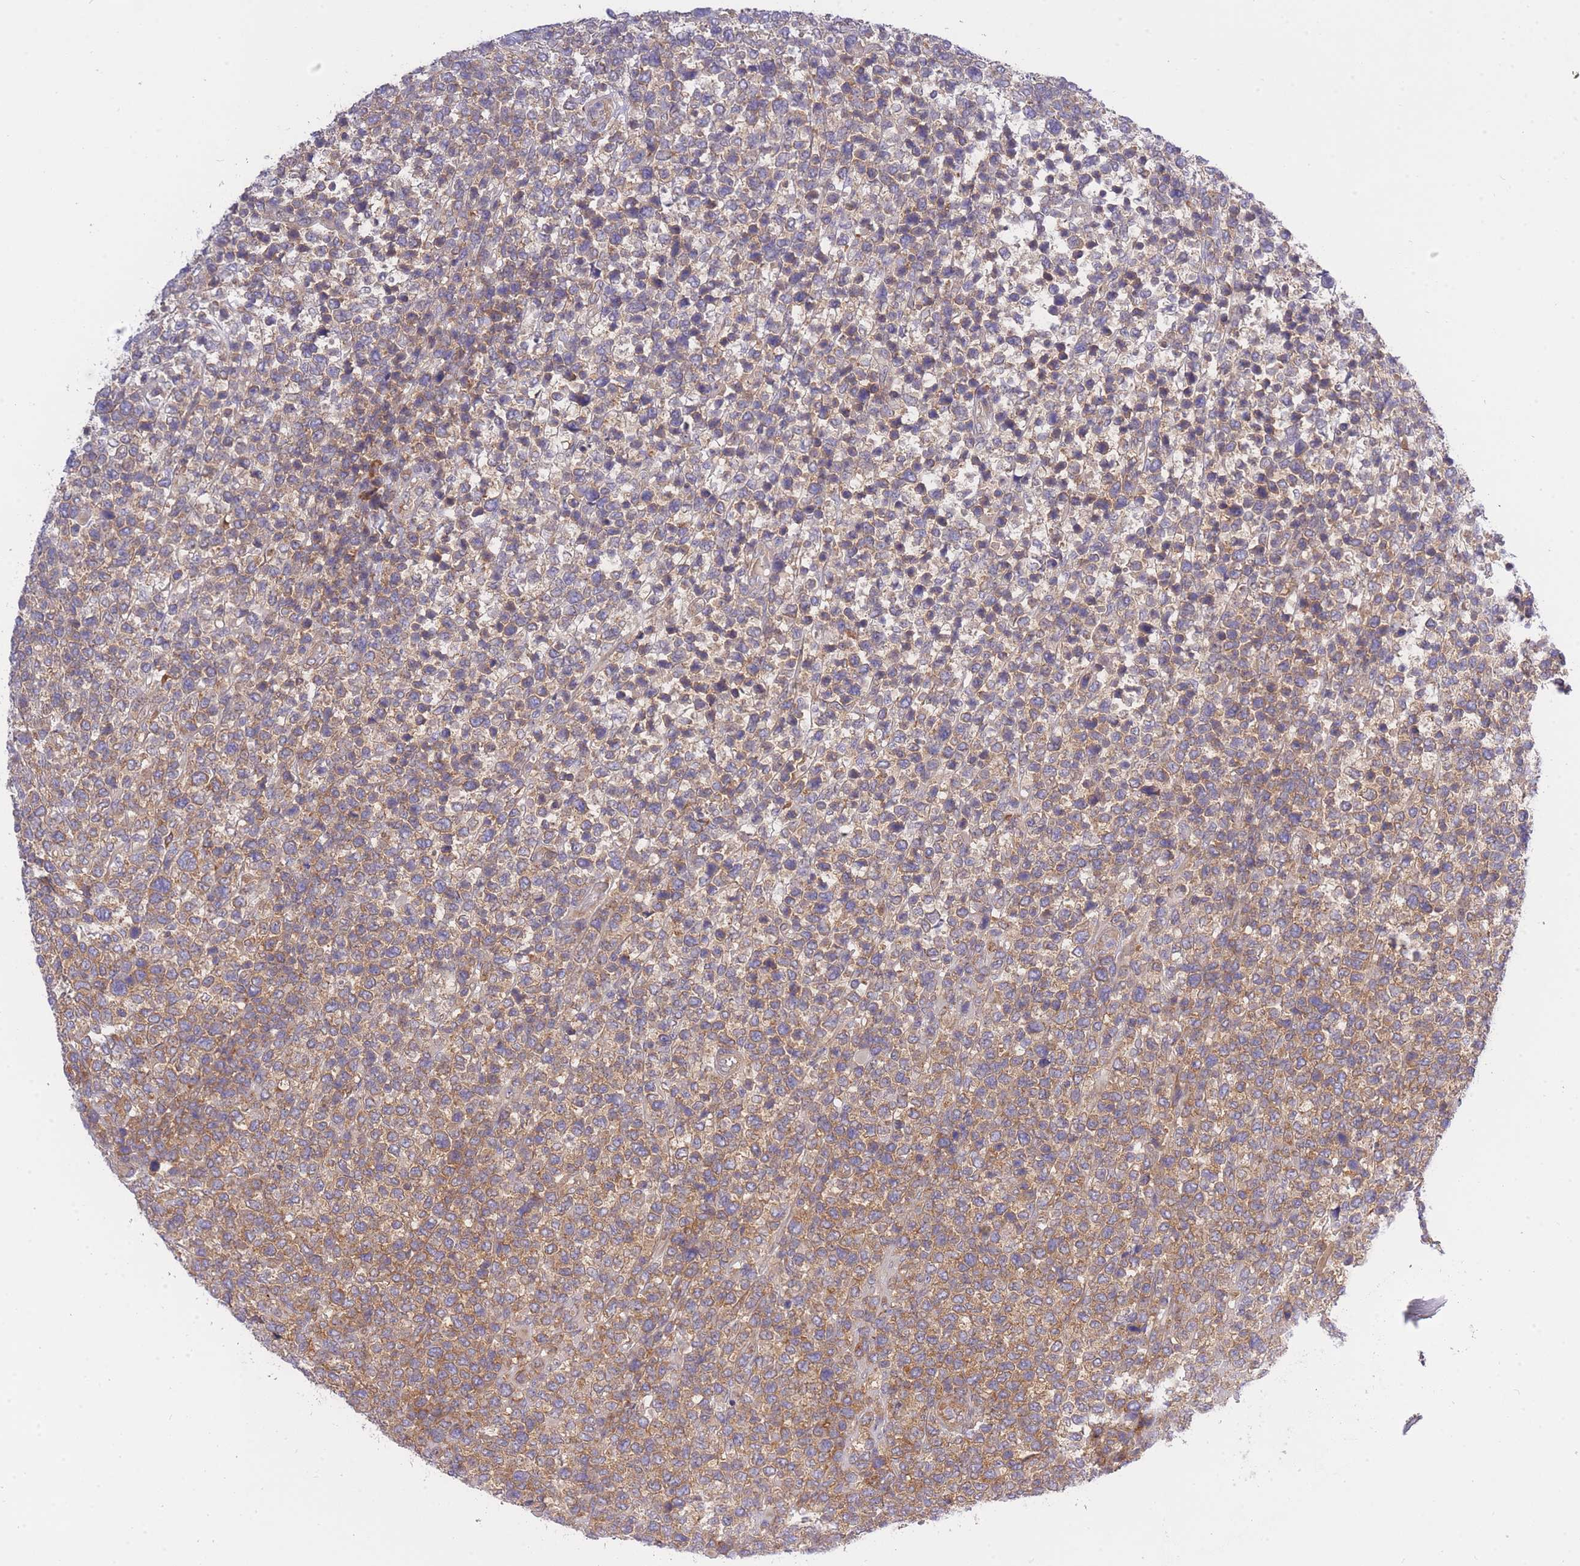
{"staining": {"intensity": "weak", "quantity": "25%-75%", "location": "cytoplasmic/membranous"}, "tissue": "lymphoma", "cell_type": "Tumor cells", "image_type": "cancer", "snomed": [{"axis": "morphology", "description": "Malignant lymphoma, non-Hodgkin's type, High grade"}, {"axis": "topography", "description": "Soft tissue"}], "caption": "Protein analysis of malignant lymphoma, non-Hodgkin's type (high-grade) tissue demonstrates weak cytoplasmic/membranous staining in approximately 25%-75% of tumor cells. The protein is shown in brown color, while the nuclei are stained blue.", "gene": "EIF2B2", "patient": {"sex": "female", "age": 56}}